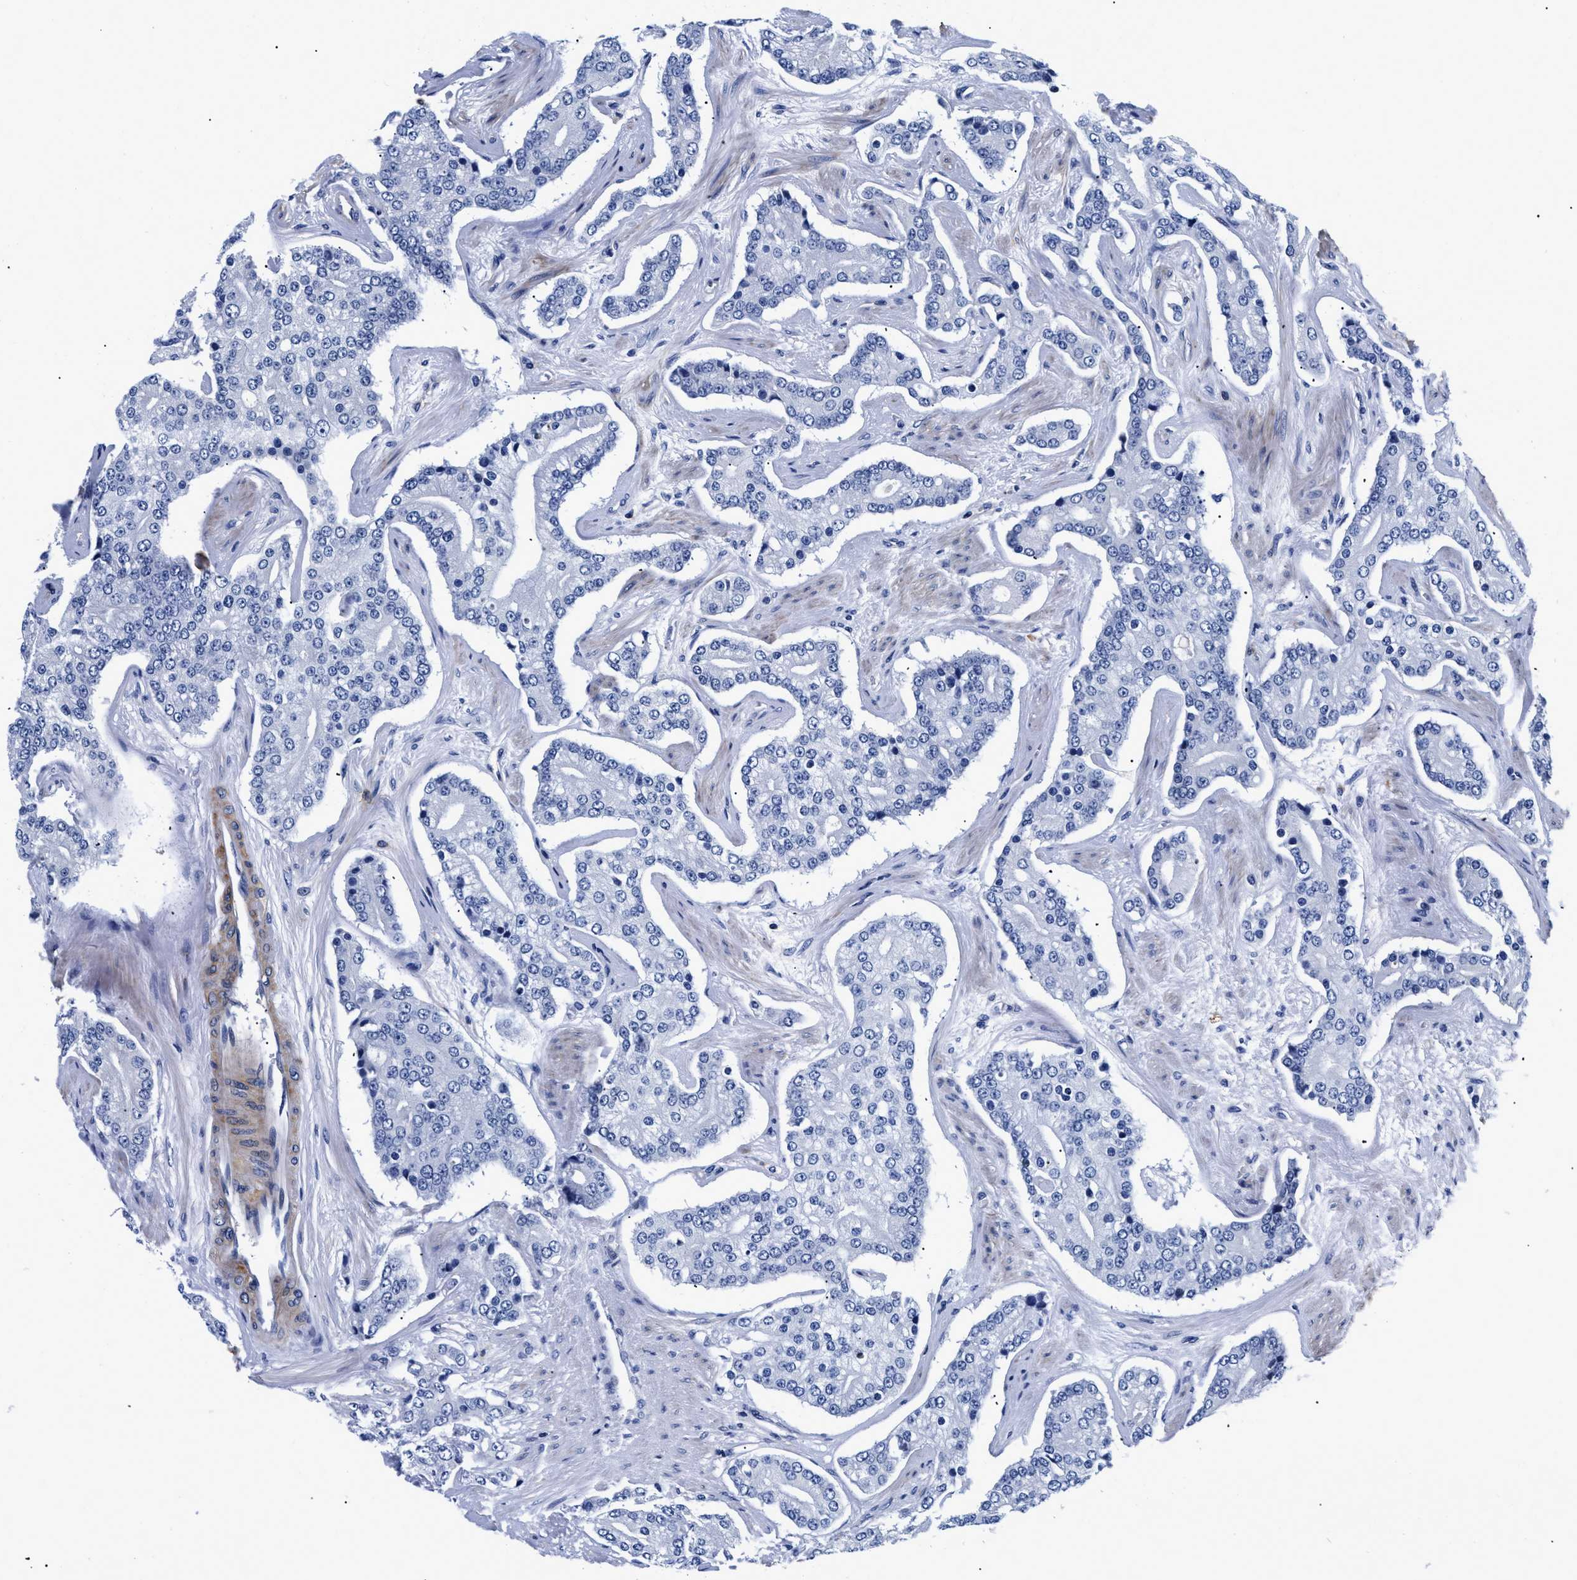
{"staining": {"intensity": "negative", "quantity": "none", "location": "none"}, "tissue": "prostate cancer", "cell_type": "Tumor cells", "image_type": "cancer", "snomed": [{"axis": "morphology", "description": "Adenocarcinoma, High grade"}, {"axis": "topography", "description": "Prostate"}], "caption": "This micrograph is of prostate adenocarcinoma (high-grade) stained with immunohistochemistry (IHC) to label a protein in brown with the nuclei are counter-stained blue. There is no positivity in tumor cells. Nuclei are stained in blue.", "gene": "SHD", "patient": {"sex": "male", "age": 71}}